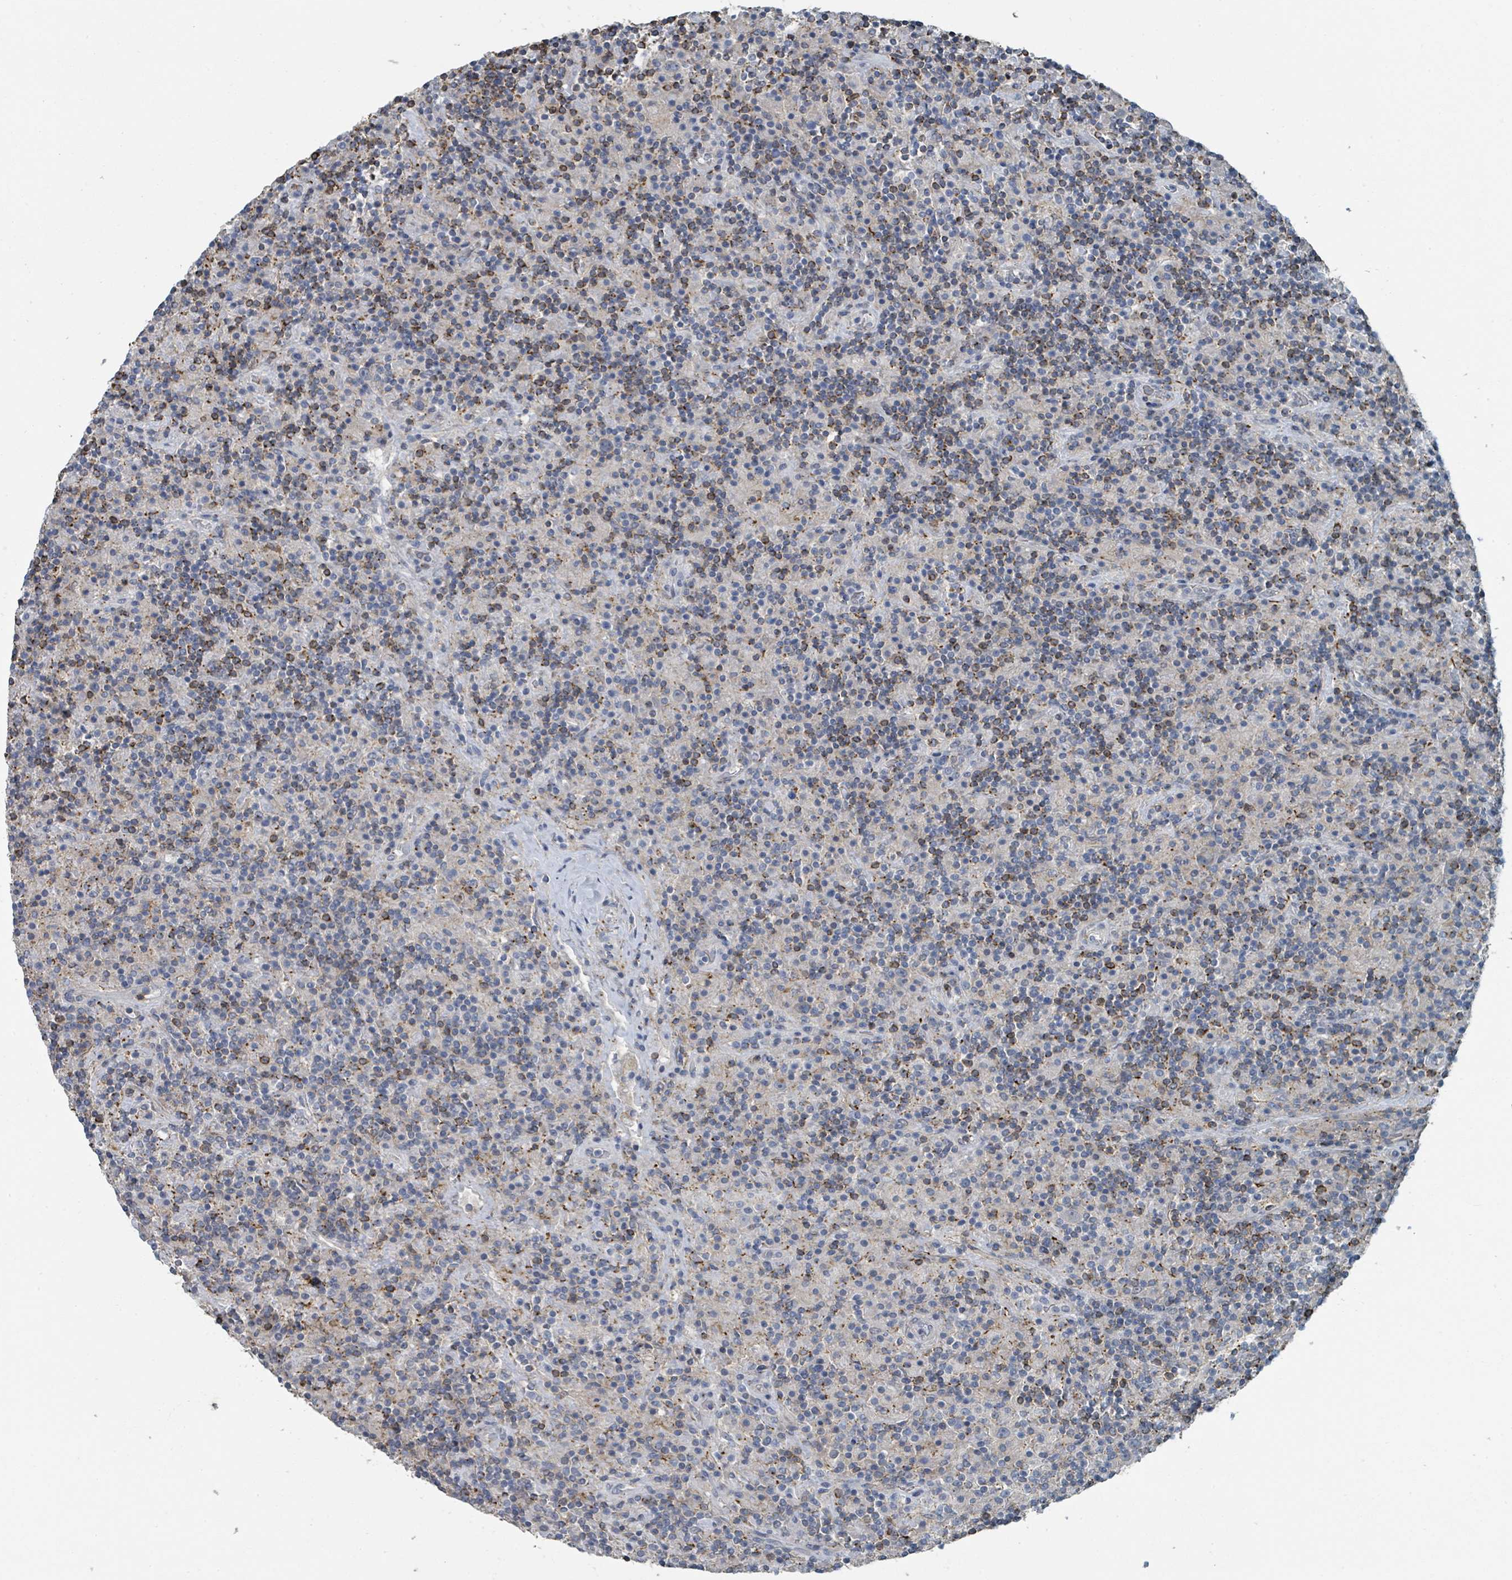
{"staining": {"intensity": "negative", "quantity": "none", "location": "none"}, "tissue": "lymphoma", "cell_type": "Tumor cells", "image_type": "cancer", "snomed": [{"axis": "morphology", "description": "Hodgkin's disease, NOS"}, {"axis": "topography", "description": "Lymph node"}], "caption": "Protein analysis of Hodgkin's disease reveals no significant staining in tumor cells. The staining is performed using DAB brown chromogen with nuclei counter-stained in using hematoxylin.", "gene": "LRRC42", "patient": {"sex": "male", "age": 70}}